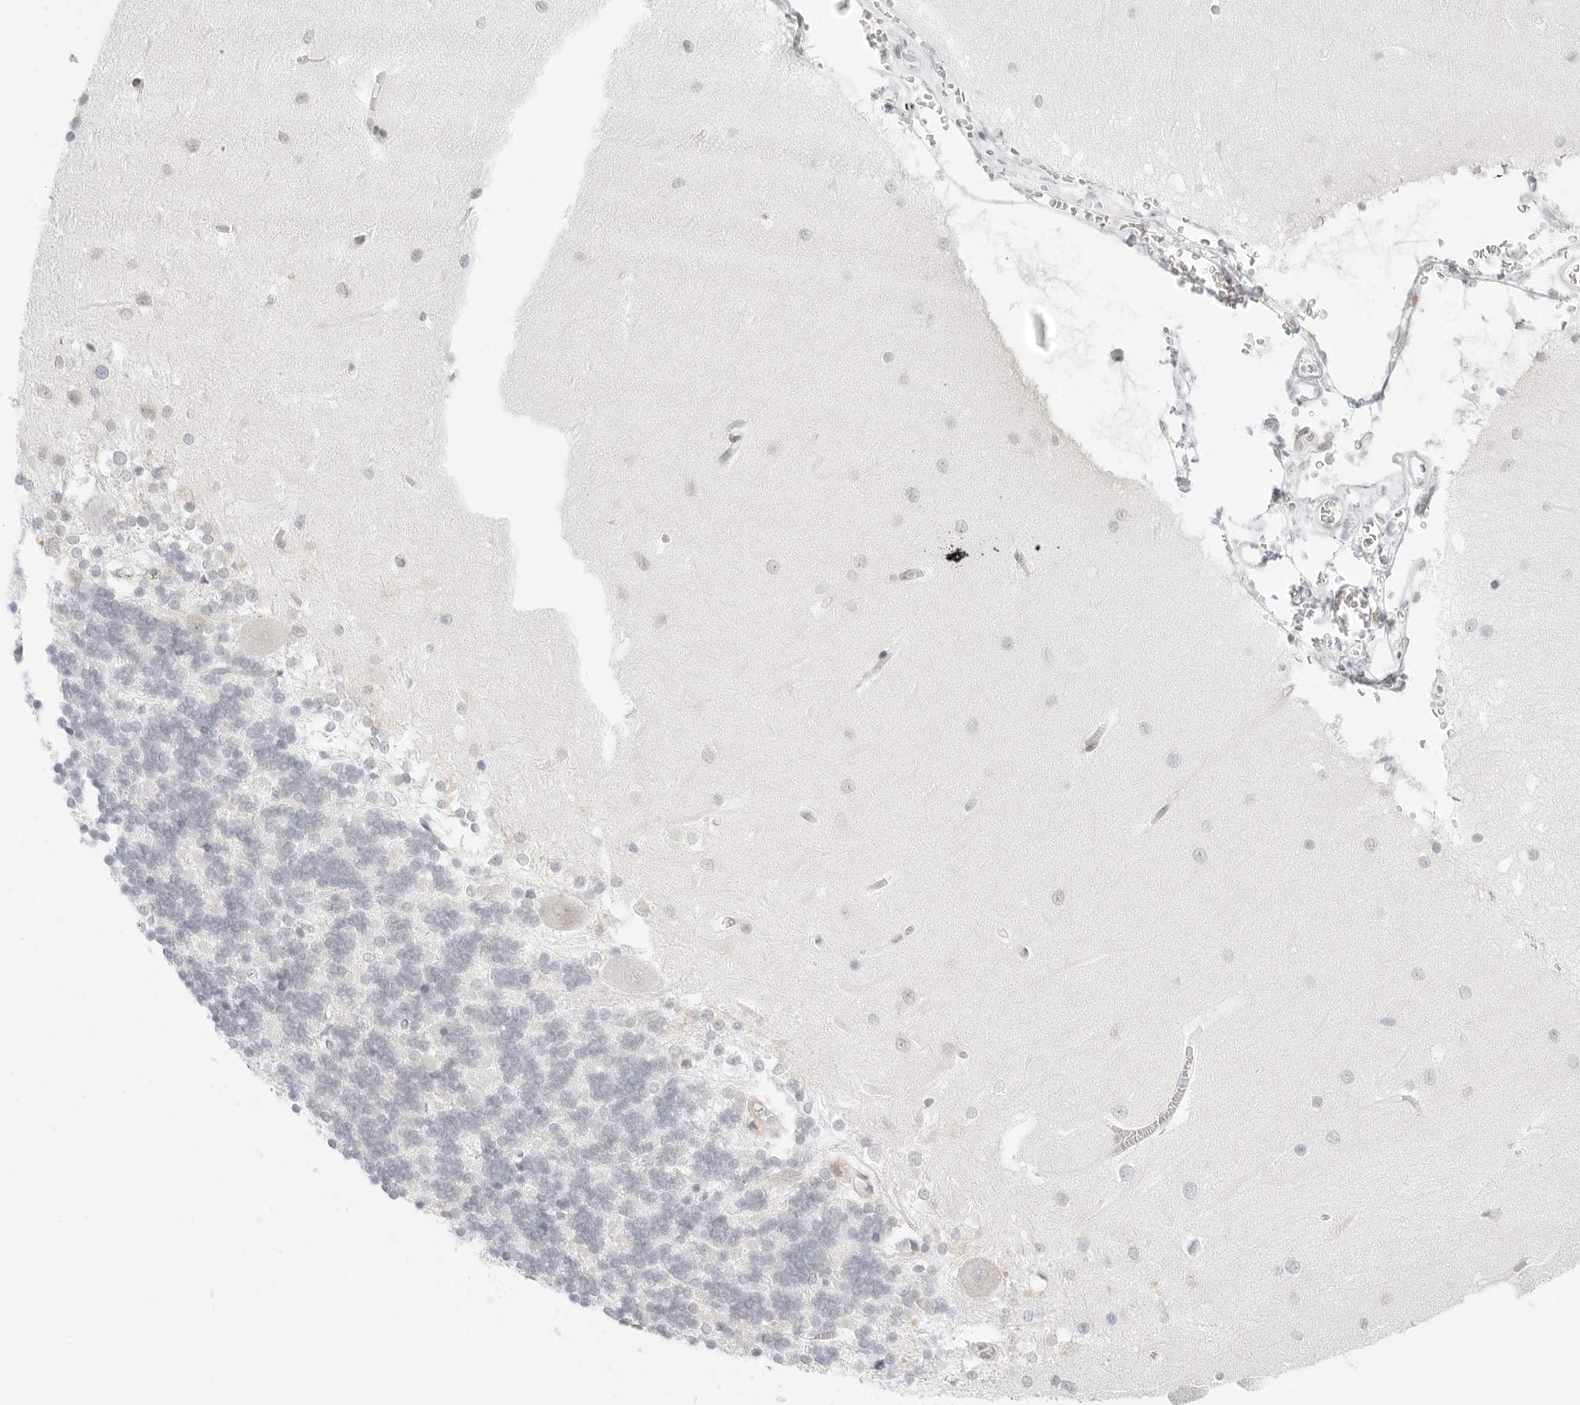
{"staining": {"intensity": "negative", "quantity": "none", "location": "none"}, "tissue": "cerebellum", "cell_type": "Cells in granular layer", "image_type": "normal", "snomed": [{"axis": "morphology", "description": "Normal tissue, NOS"}, {"axis": "topography", "description": "Cerebellum"}], "caption": "DAB (3,3'-diaminobenzidine) immunohistochemical staining of normal cerebellum demonstrates no significant expression in cells in granular layer.", "gene": "THEM4", "patient": {"sex": "male", "age": 37}}